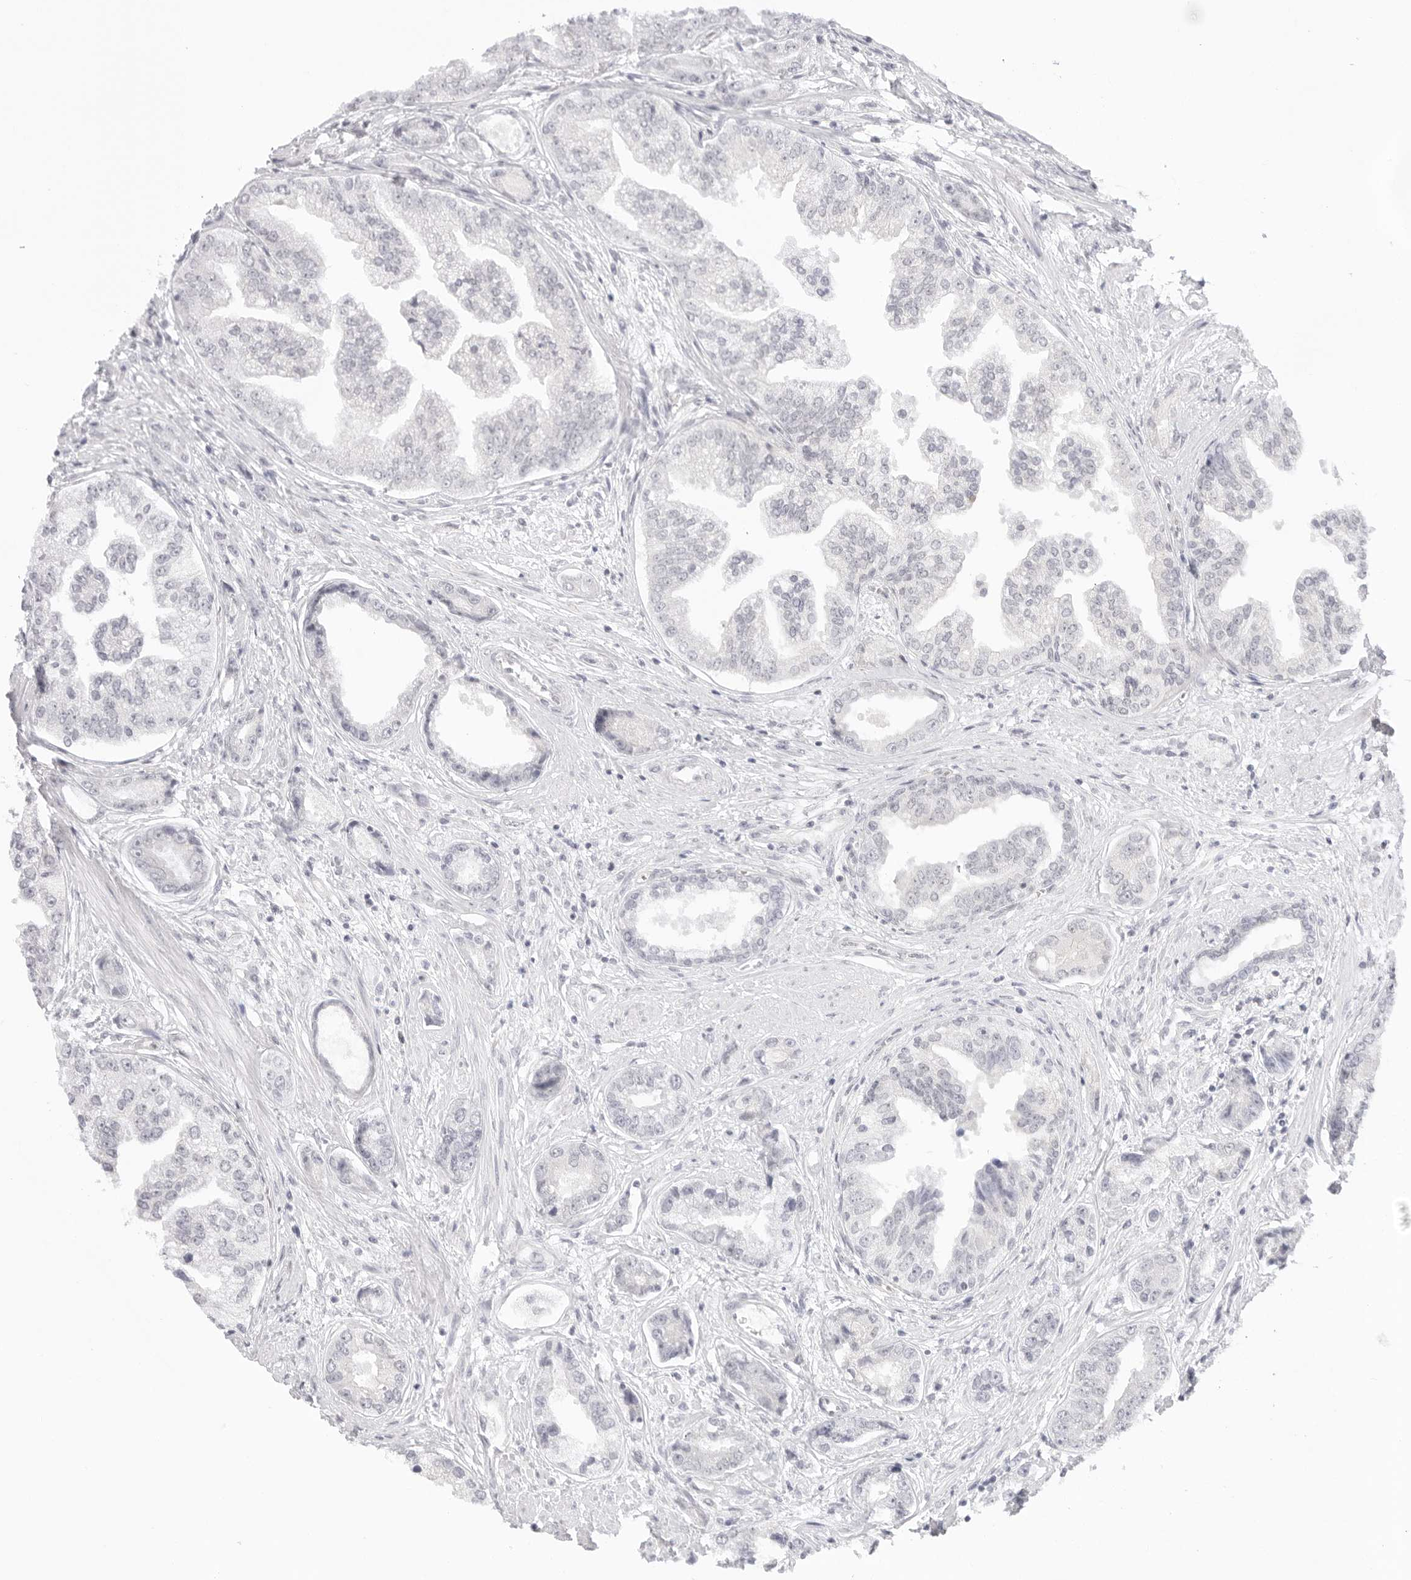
{"staining": {"intensity": "negative", "quantity": "none", "location": "none"}, "tissue": "prostate cancer", "cell_type": "Tumor cells", "image_type": "cancer", "snomed": [{"axis": "morphology", "description": "Adenocarcinoma, High grade"}, {"axis": "topography", "description": "Prostate"}], "caption": "Tumor cells show no significant protein expression in prostate cancer (high-grade adenocarcinoma). (DAB (3,3'-diaminobenzidine) immunohistochemistry with hematoxylin counter stain).", "gene": "MED18", "patient": {"sex": "male", "age": 61}}